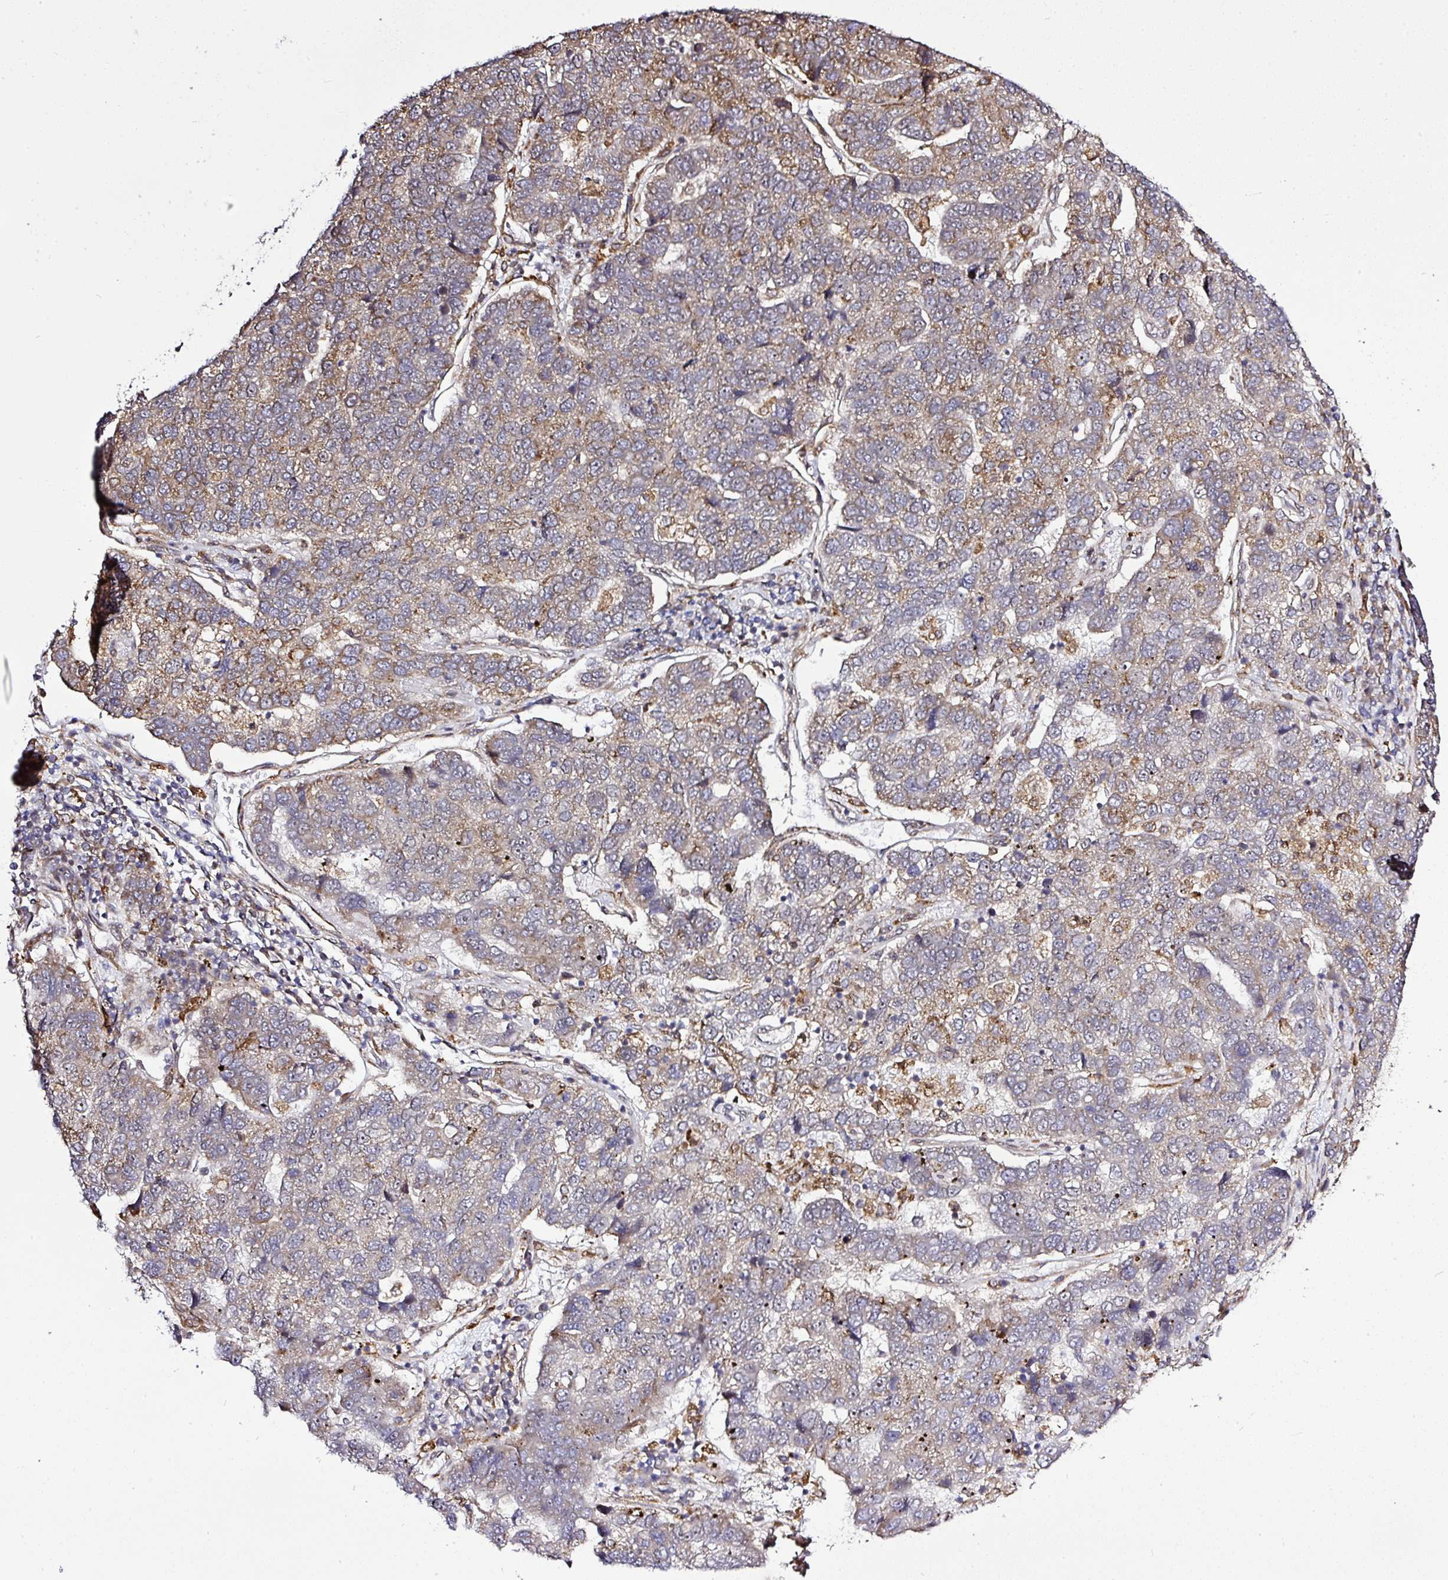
{"staining": {"intensity": "weak", "quantity": "25%-75%", "location": "cytoplasmic/membranous"}, "tissue": "pancreatic cancer", "cell_type": "Tumor cells", "image_type": "cancer", "snomed": [{"axis": "morphology", "description": "Adenocarcinoma, NOS"}, {"axis": "topography", "description": "Pancreas"}], "caption": "A micrograph of pancreatic cancer (adenocarcinoma) stained for a protein displays weak cytoplasmic/membranous brown staining in tumor cells.", "gene": "FAM153A", "patient": {"sex": "female", "age": 61}}